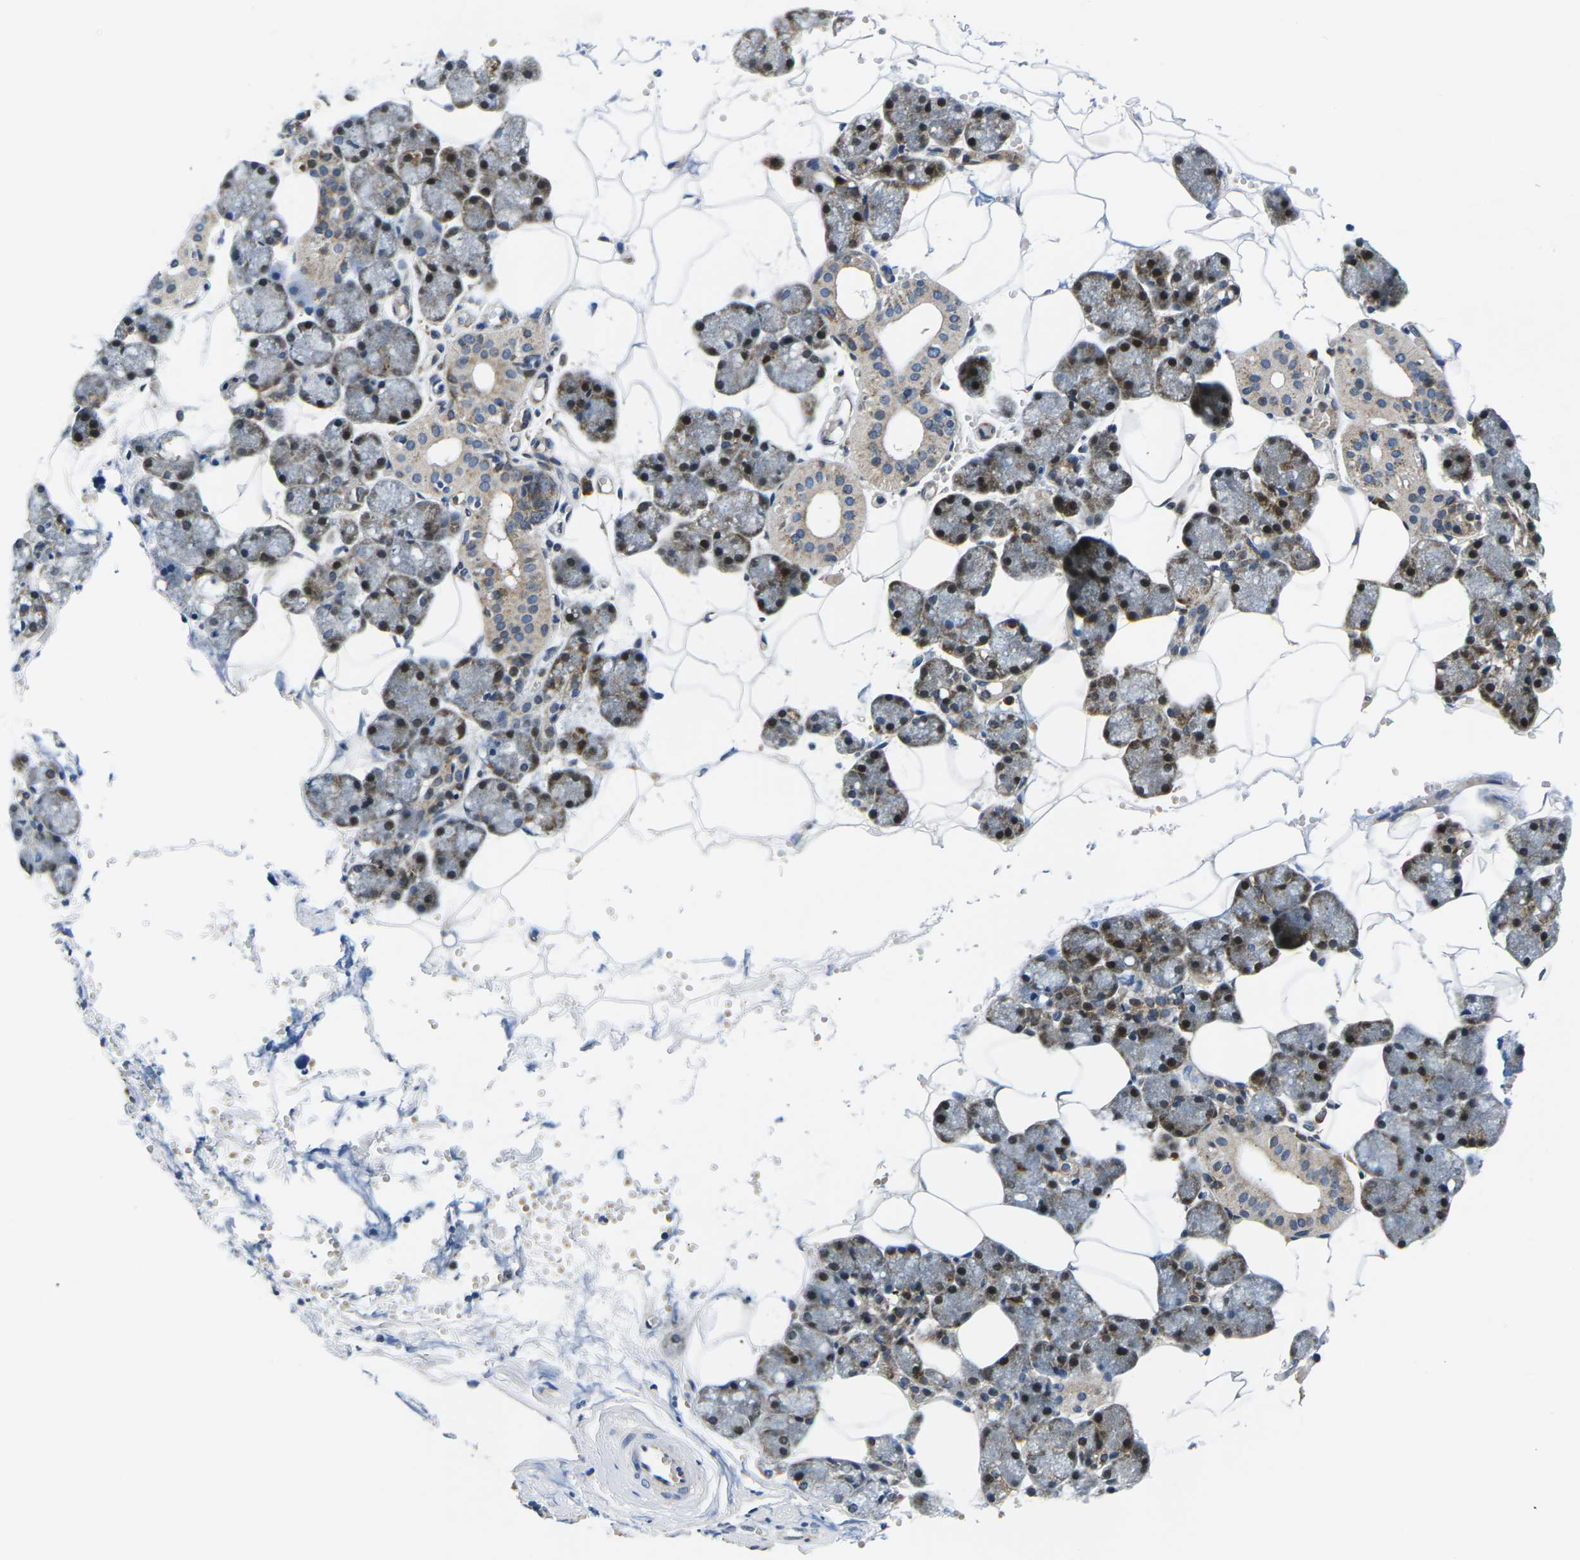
{"staining": {"intensity": "strong", "quantity": ">75%", "location": "cytoplasmic/membranous,nuclear"}, "tissue": "salivary gland", "cell_type": "Glandular cells", "image_type": "normal", "snomed": [{"axis": "morphology", "description": "Normal tissue, NOS"}, {"axis": "topography", "description": "Salivary gland"}], "caption": "Unremarkable salivary gland was stained to show a protein in brown. There is high levels of strong cytoplasmic/membranous,nuclear positivity in about >75% of glandular cells. (DAB (3,3'-diaminobenzidine) IHC, brown staining for protein, blue staining for nuclei).", "gene": "EIF4E", "patient": {"sex": "male", "age": 62}}